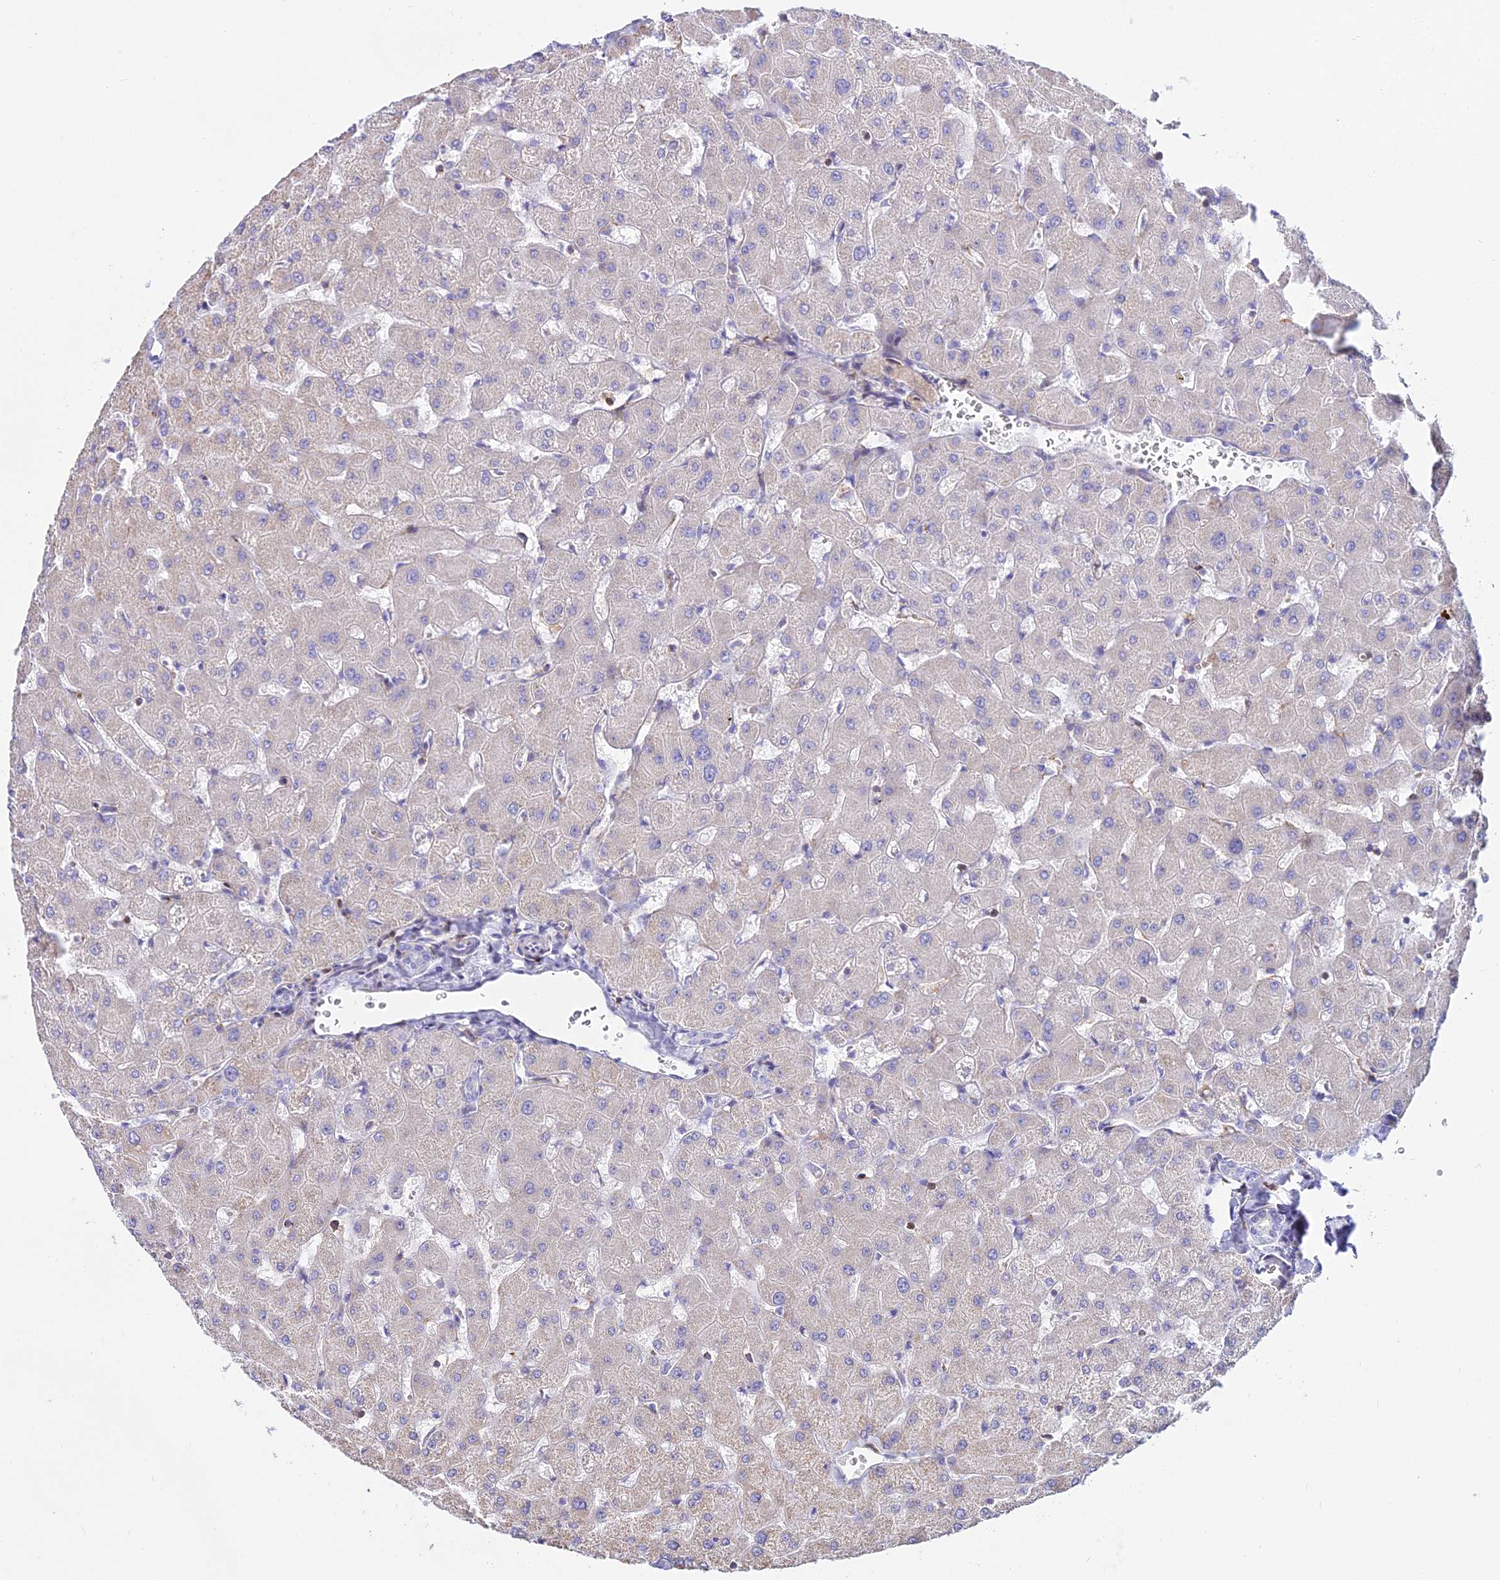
{"staining": {"intensity": "negative", "quantity": "none", "location": "none"}, "tissue": "liver", "cell_type": "Cholangiocytes", "image_type": "normal", "snomed": [{"axis": "morphology", "description": "Normal tissue, NOS"}, {"axis": "topography", "description": "Liver"}], "caption": "This is a image of immunohistochemistry staining of unremarkable liver, which shows no staining in cholangiocytes. (DAB (3,3'-diaminobenzidine) IHC visualized using brightfield microscopy, high magnification).", "gene": "DLX1", "patient": {"sex": "female", "age": 63}}